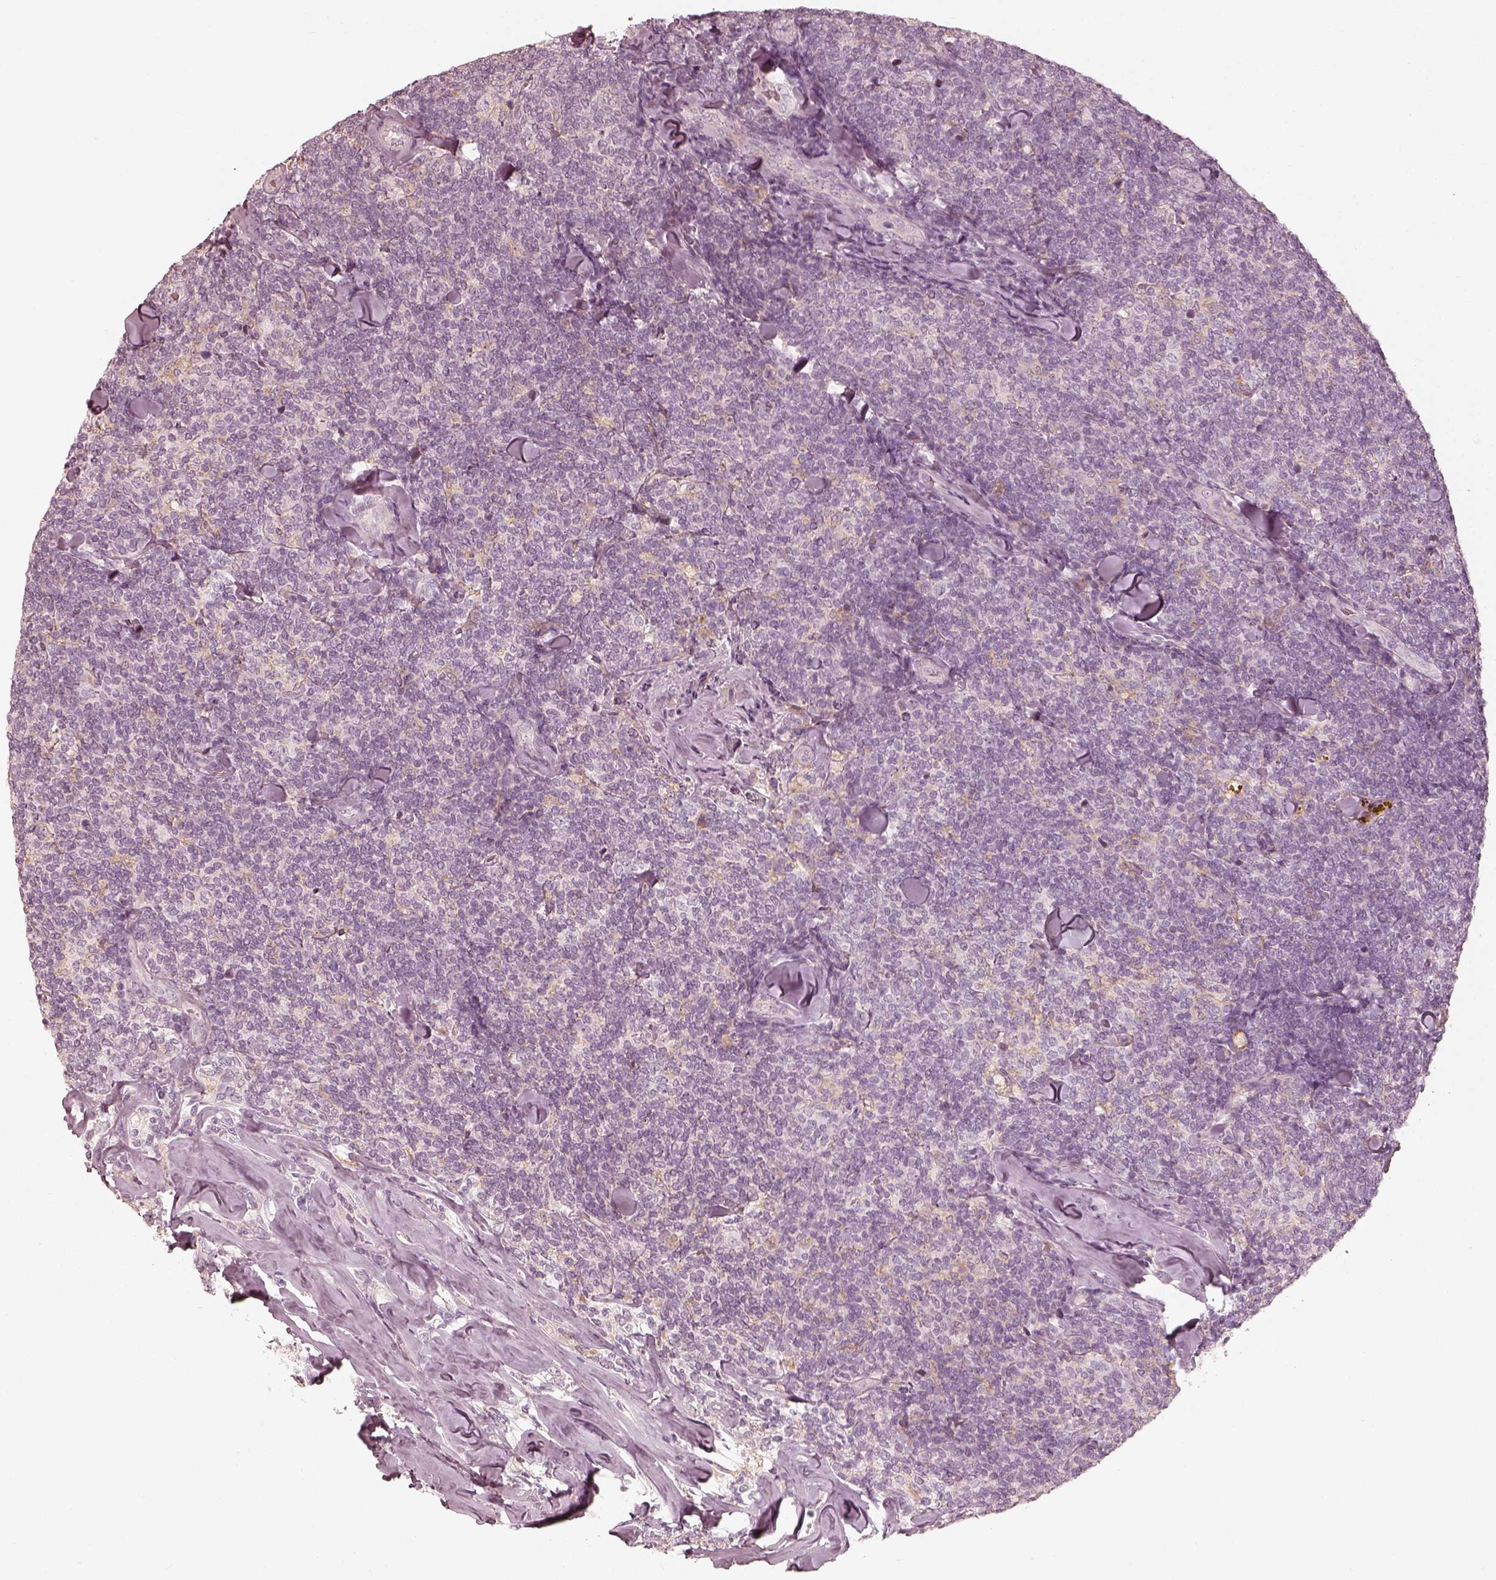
{"staining": {"intensity": "negative", "quantity": "none", "location": "none"}, "tissue": "lymphoma", "cell_type": "Tumor cells", "image_type": "cancer", "snomed": [{"axis": "morphology", "description": "Malignant lymphoma, non-Hodgkin's type, Low grade"}, {"axis": "topography", "description": "Lymph node"}], "caption": "This is an IHC histopathology image of lymphoma. There is no positivity in tumor cells.", "gene": "FMNL2", "patient": {"sex": "female", "age": 56}}